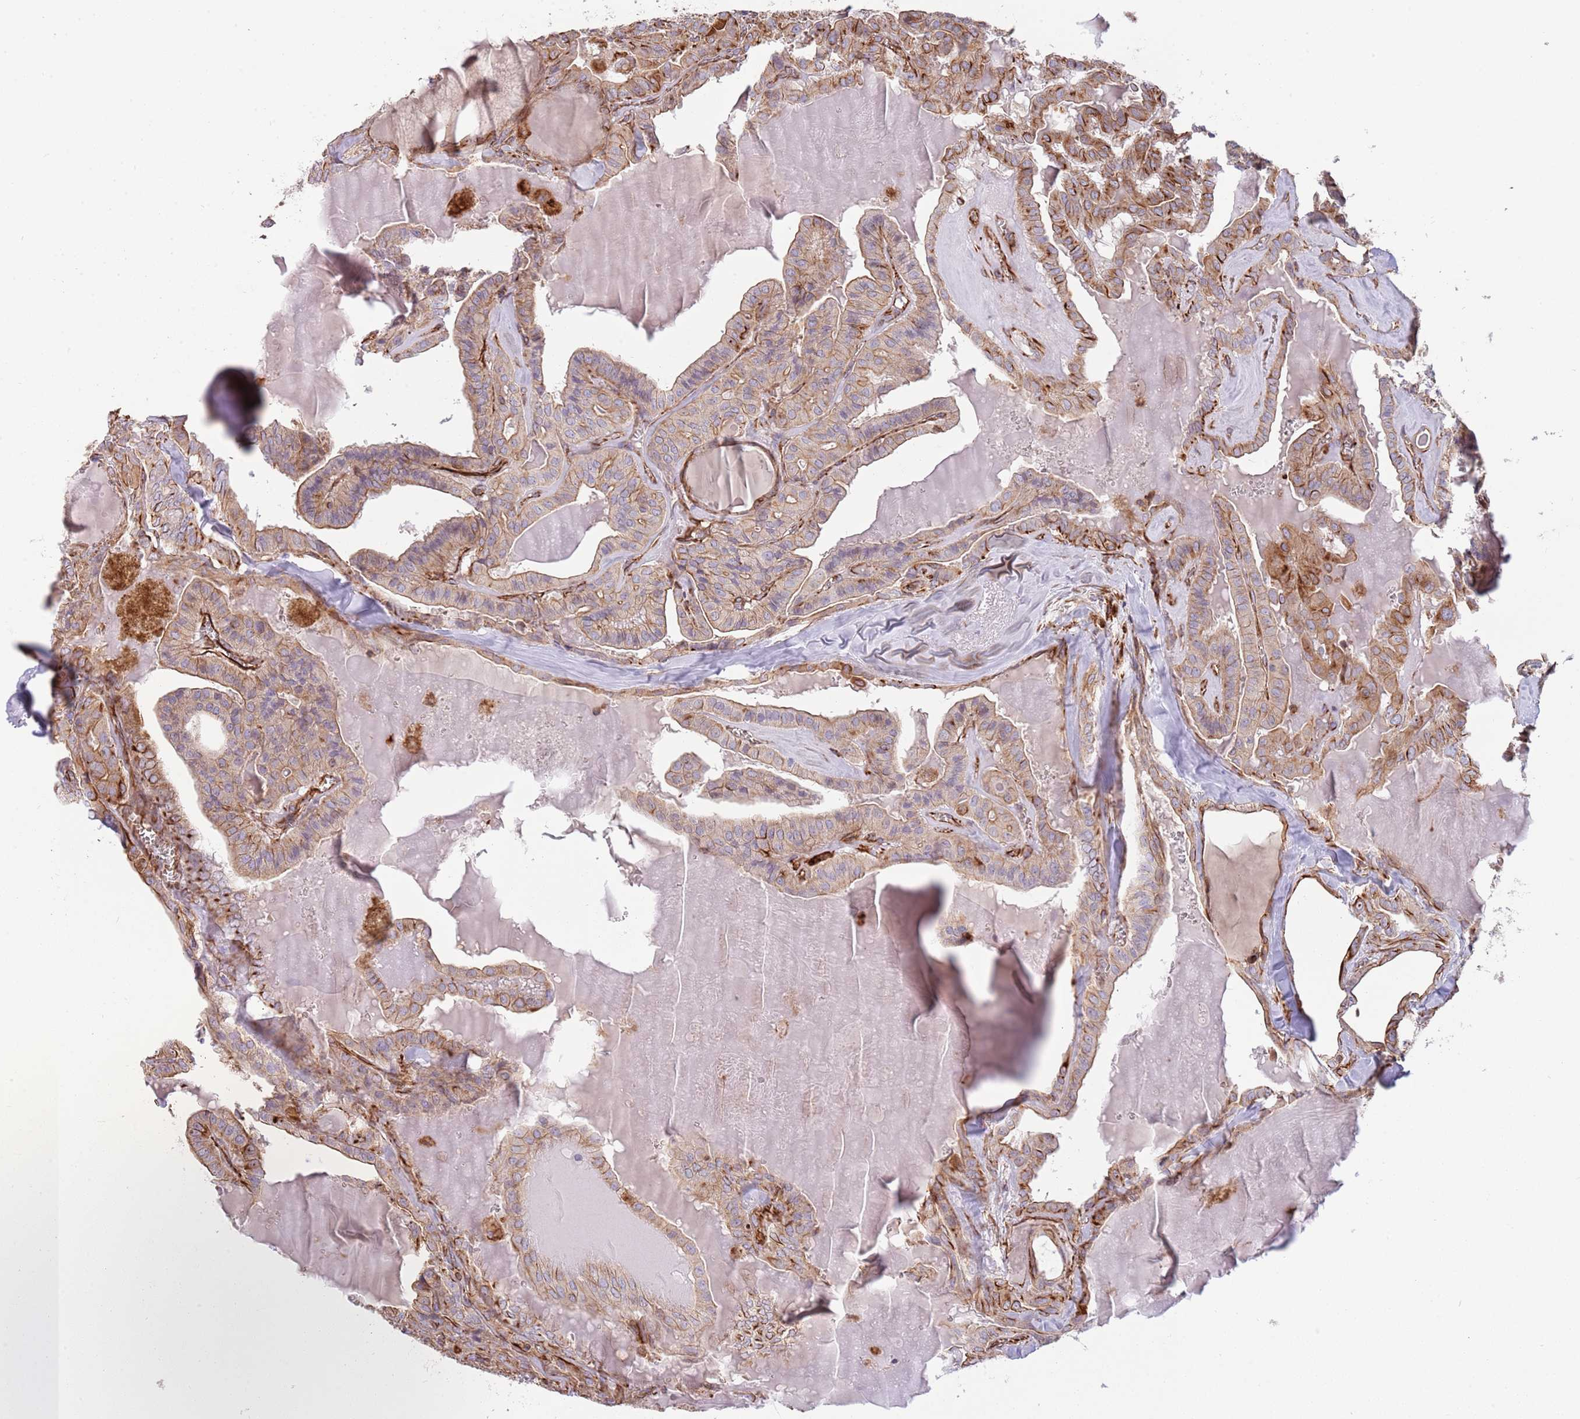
{"staining": {"intensity": "moderate", "quantity": "25%-75%", "location": "cytoplasmic/membranous"}, "tissue": "thyroid cancer", "cell_type": "Tumor cells", "image_type": "cancer", "snomed": [{"axis": "morphology", "description": "Papillary adenocarcinoma, NOS"}, {"axis": "topography", "description": "Thyroid gland"}], "caption": "Protein analysis of papillary adenocarcinoma (thyroid) tissue reveals moderate cytoplasmic/membranous staining in approximately 25%-75% of tumor cells. The staining was performed using DAB to visualize the protein expression in brown, while the nuclei were stained in blue with hematoxylin (Magnification: 20x).", "gene": "MOGAT1", "patient": {"sex": "male", "age": 52}}